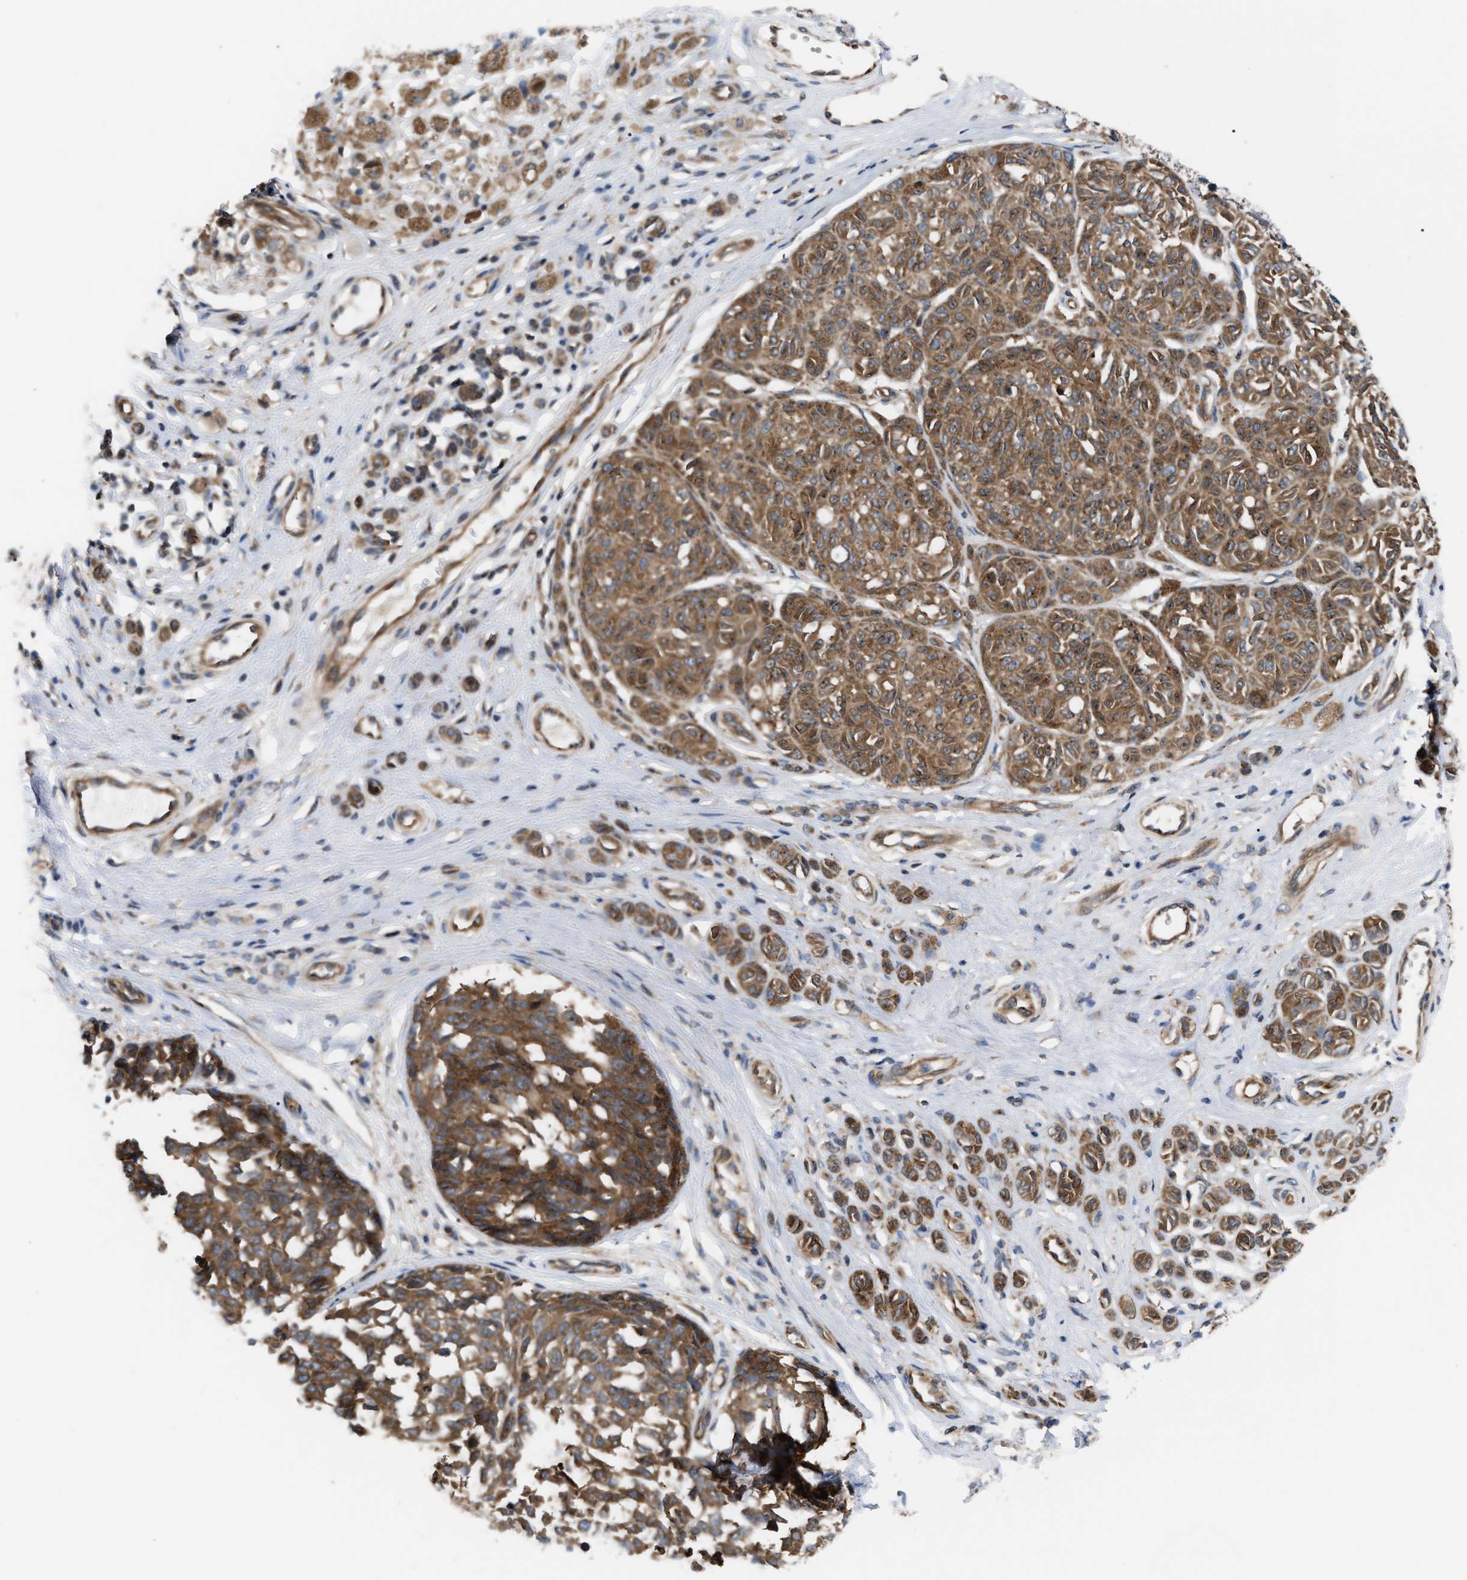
{"staining": {"intensity": "strong", "quantity": ">75%", "location": "cytoplasmic/membranous"}, "tissue": "melanoma", "cell_type": "Tumor cells", "image_type": "cancer", "snomed": [{"axis": "morphology", "description": "Malignant melanoma, NOS"}, {"axis": "topography", "description": "Skin"}], "caption": "Immunohistochemical staining of malignant melanoma demonstrates high levels of strong cytoplasmic/membranous positivity in about >75% of tumor cells.", "gene": "LAPTM4B", "patient": {"sex": "female", "age": 64}}